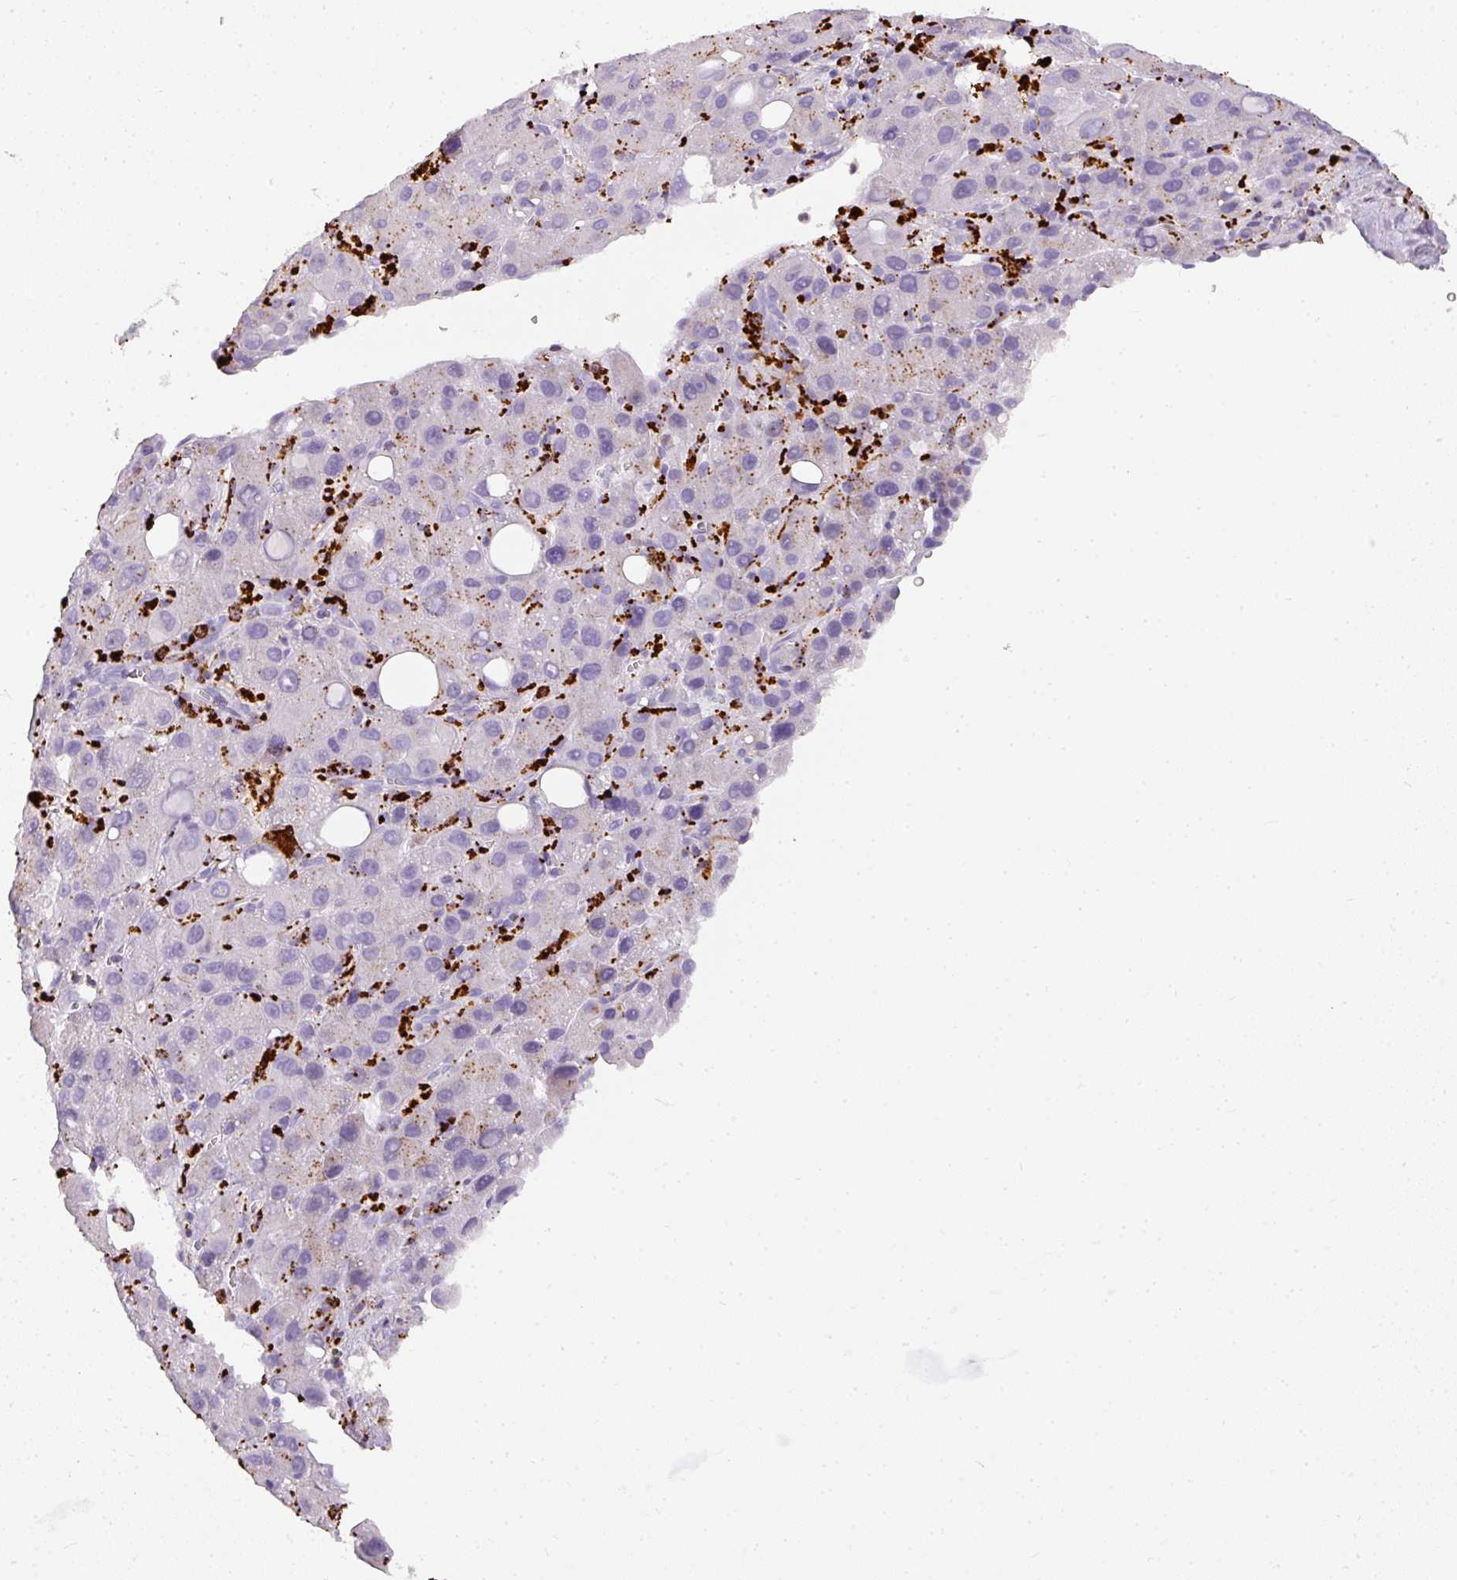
{"staining": {"intensity": "negative", "quantity": "none", "location": "none"}, "tissue": "liver cancer", "cell_type": "Tumor cells", "image_type": "cancer", "snomed": [{"axis": "morphology", "description": "Carcinoma, Hepatocellular, NOS"}, {"axis": "topography", "description": "Liver"}], "caption": "This is an immunohistochemistry (IHC) image of liver cancer. There is no staining in tumor cells.", "gene": "MMACHC", "patient": {"sex": "male", "age": 55}}